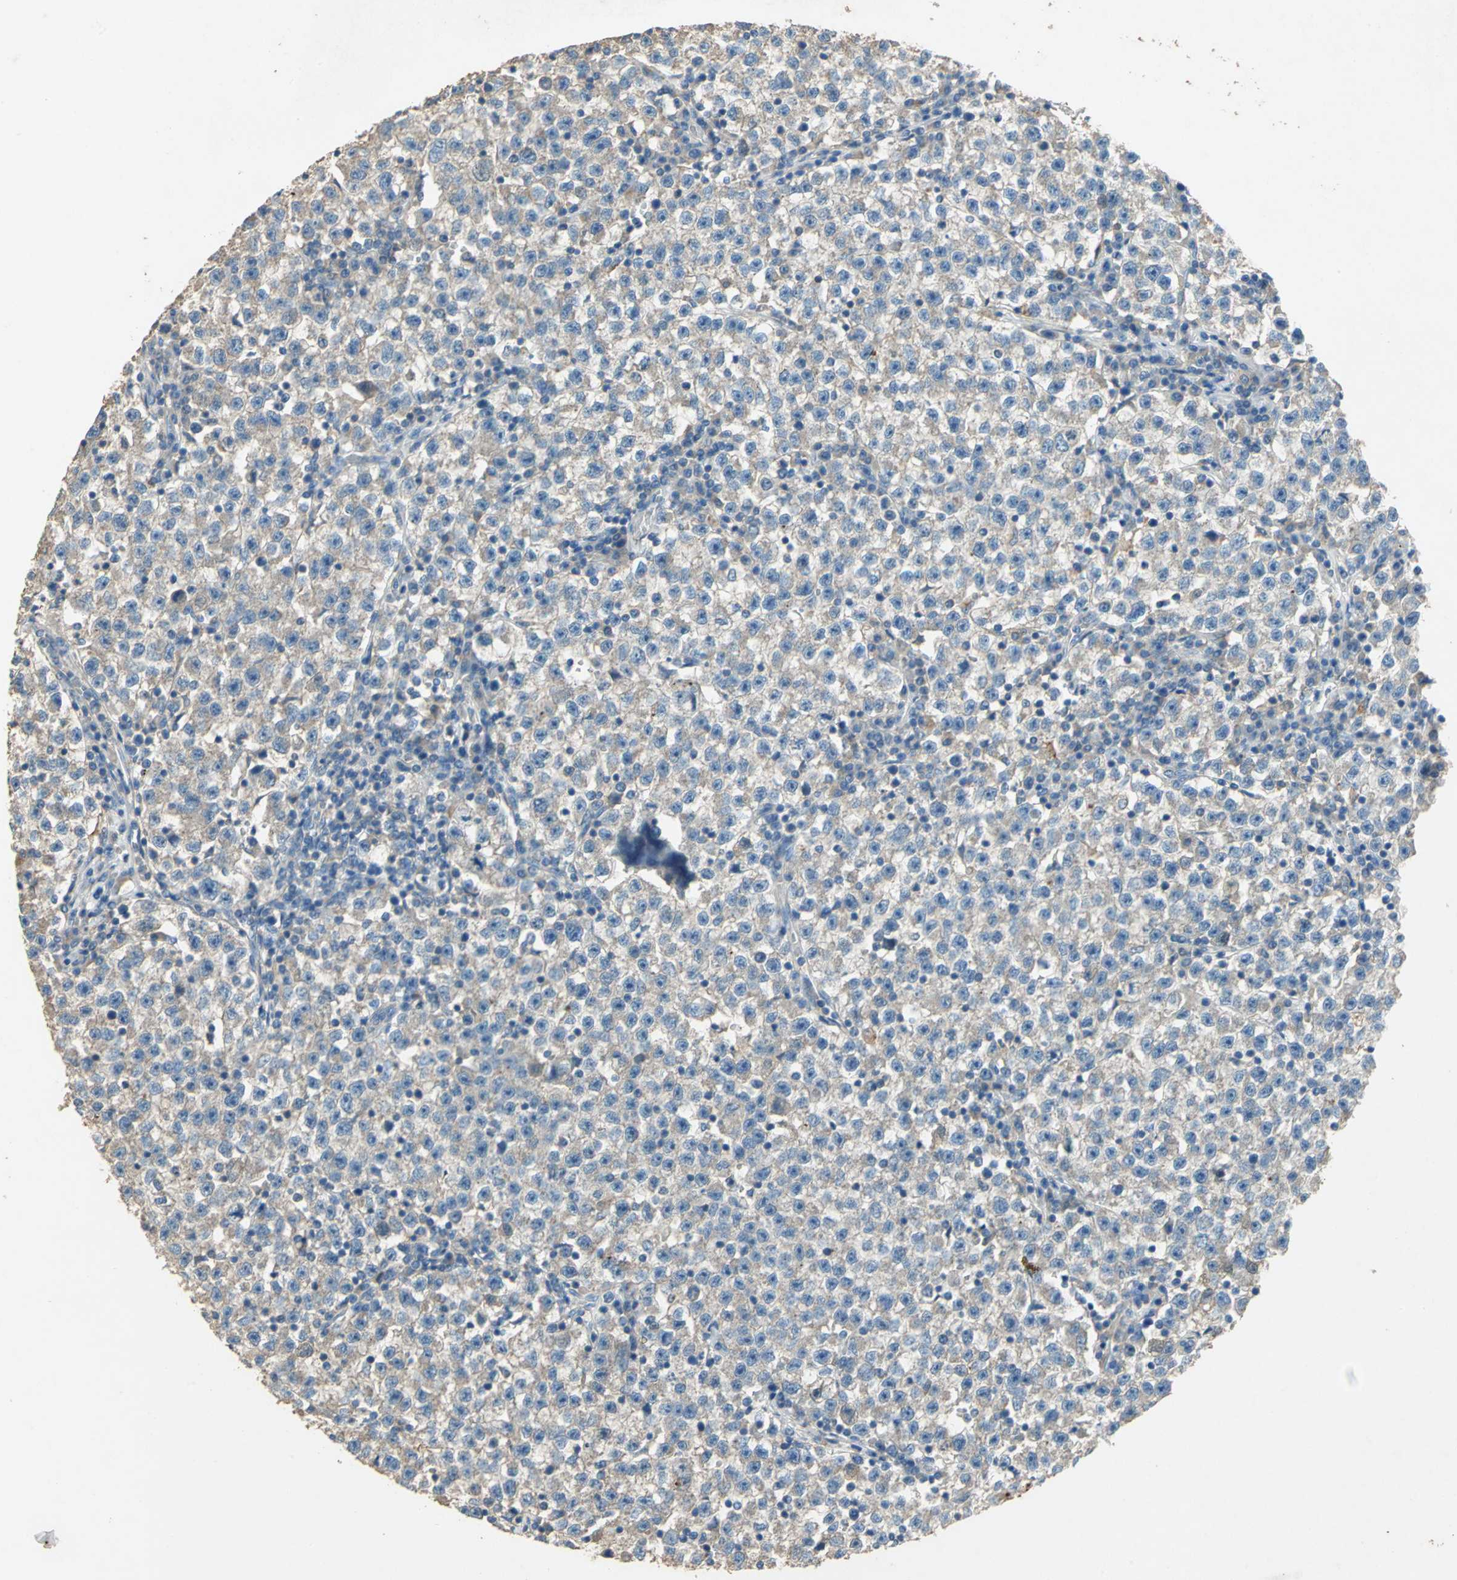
{"staining": {"intensity": "weak", "quantity": ">75%", "location": "cytoplasmic/membranous"}, "tissue": "testis cancer", "cell_type": "Tumor cells", "image_type": "cancer", "snomed": [{"axis": "morphology", "description": "Seminoma, NOS"}, {"axis": "topography", "description": "Testis"}], "caption": "DAB (3,3'-diaminobenzidine) immunohistochemical staining of seminoma (testis) demonstrates weak cytoplasmic/membranous protein expression in about >75% of tumor cells. (Stains: DAB (3,3'-diaminobenzidine) in brown, nuclei in blue, Microscopy: brightfield microscopy at high magnification).", "gene": "ADAMTS5", "patient": {"sex": "male", "age": 22}}